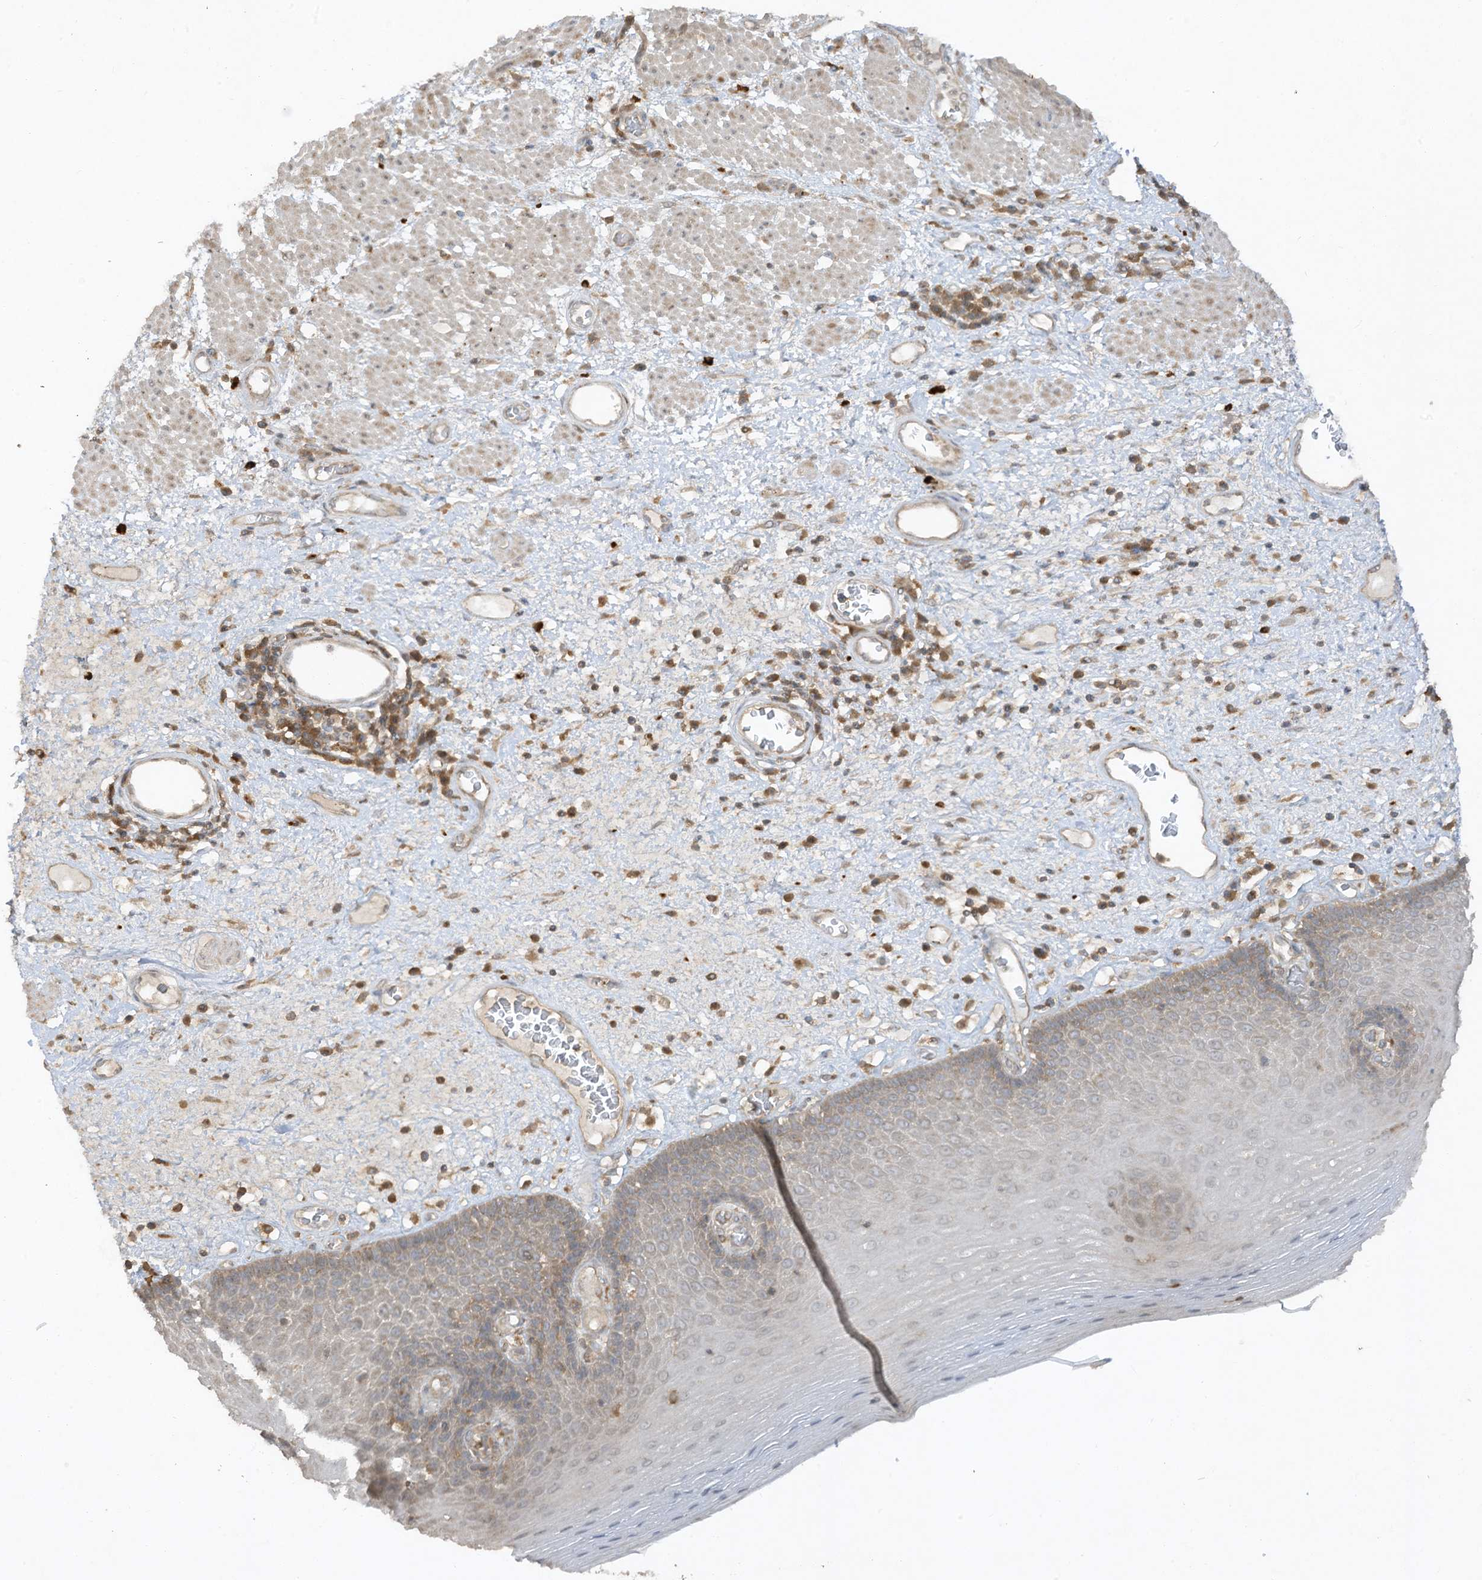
{"staining": {"intensity": "moderate", "quantity": "25%-75%", "location": "cytoplasmic/membranous"}, "tissue": "esophagus", "cell_type": "Squamous epithelial cells", "image_type": "normal", "snomed": [{"axis": "morphology", "description": "Normal tissue, NOS"}, {"axis": "morphology", "description": "Adenocarcinoma, NOS"}, {"axis": "topography", "description": "Esophagus"}], "caption": "Protein staining exhibits moderate cytoplasmic/membranous staining in approximately 25%-75% of squamous epithelial cells in benign esophagus.", "gene": "LDAH", "patient": {"sex": "male", "age": 62}}